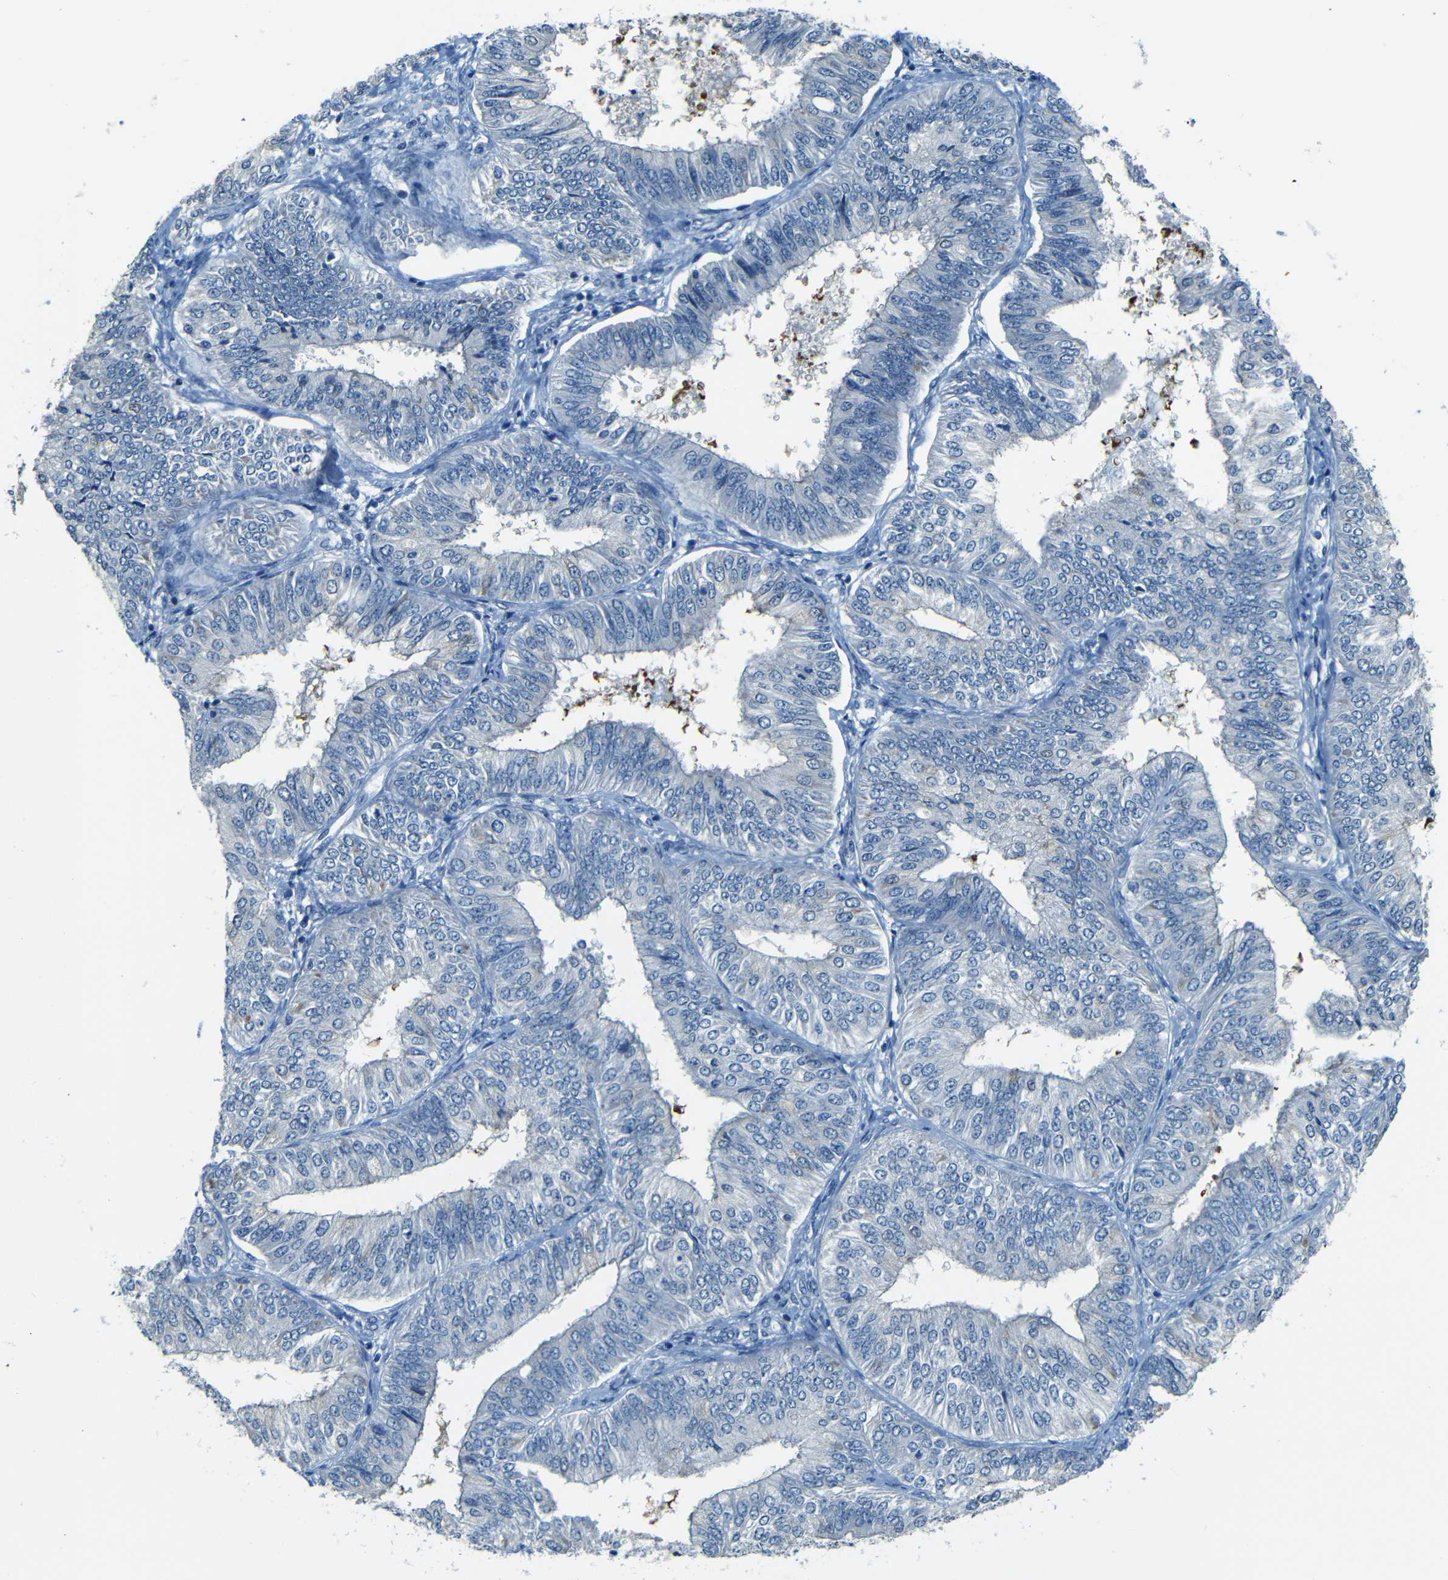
{"staining": {"intensity": "negative", "quantity": "none", "location": "none"}, "tissue": "endometrial cancer", "cell_type": "Tumor cells", "image_type": "cancer", "snomed": [{"axis": "morphology", "description": "Adenocarcinoma, NOS"}, {"axis": "topography", "description": "Endometrium"}], "caption": "Immunohistochemistry (IHC) of human endometrial adenocarcinoma reveals no positivity in tumor cells.", "gene": "ZMAT1", "patient": {"sex": "female", "age": 58}}